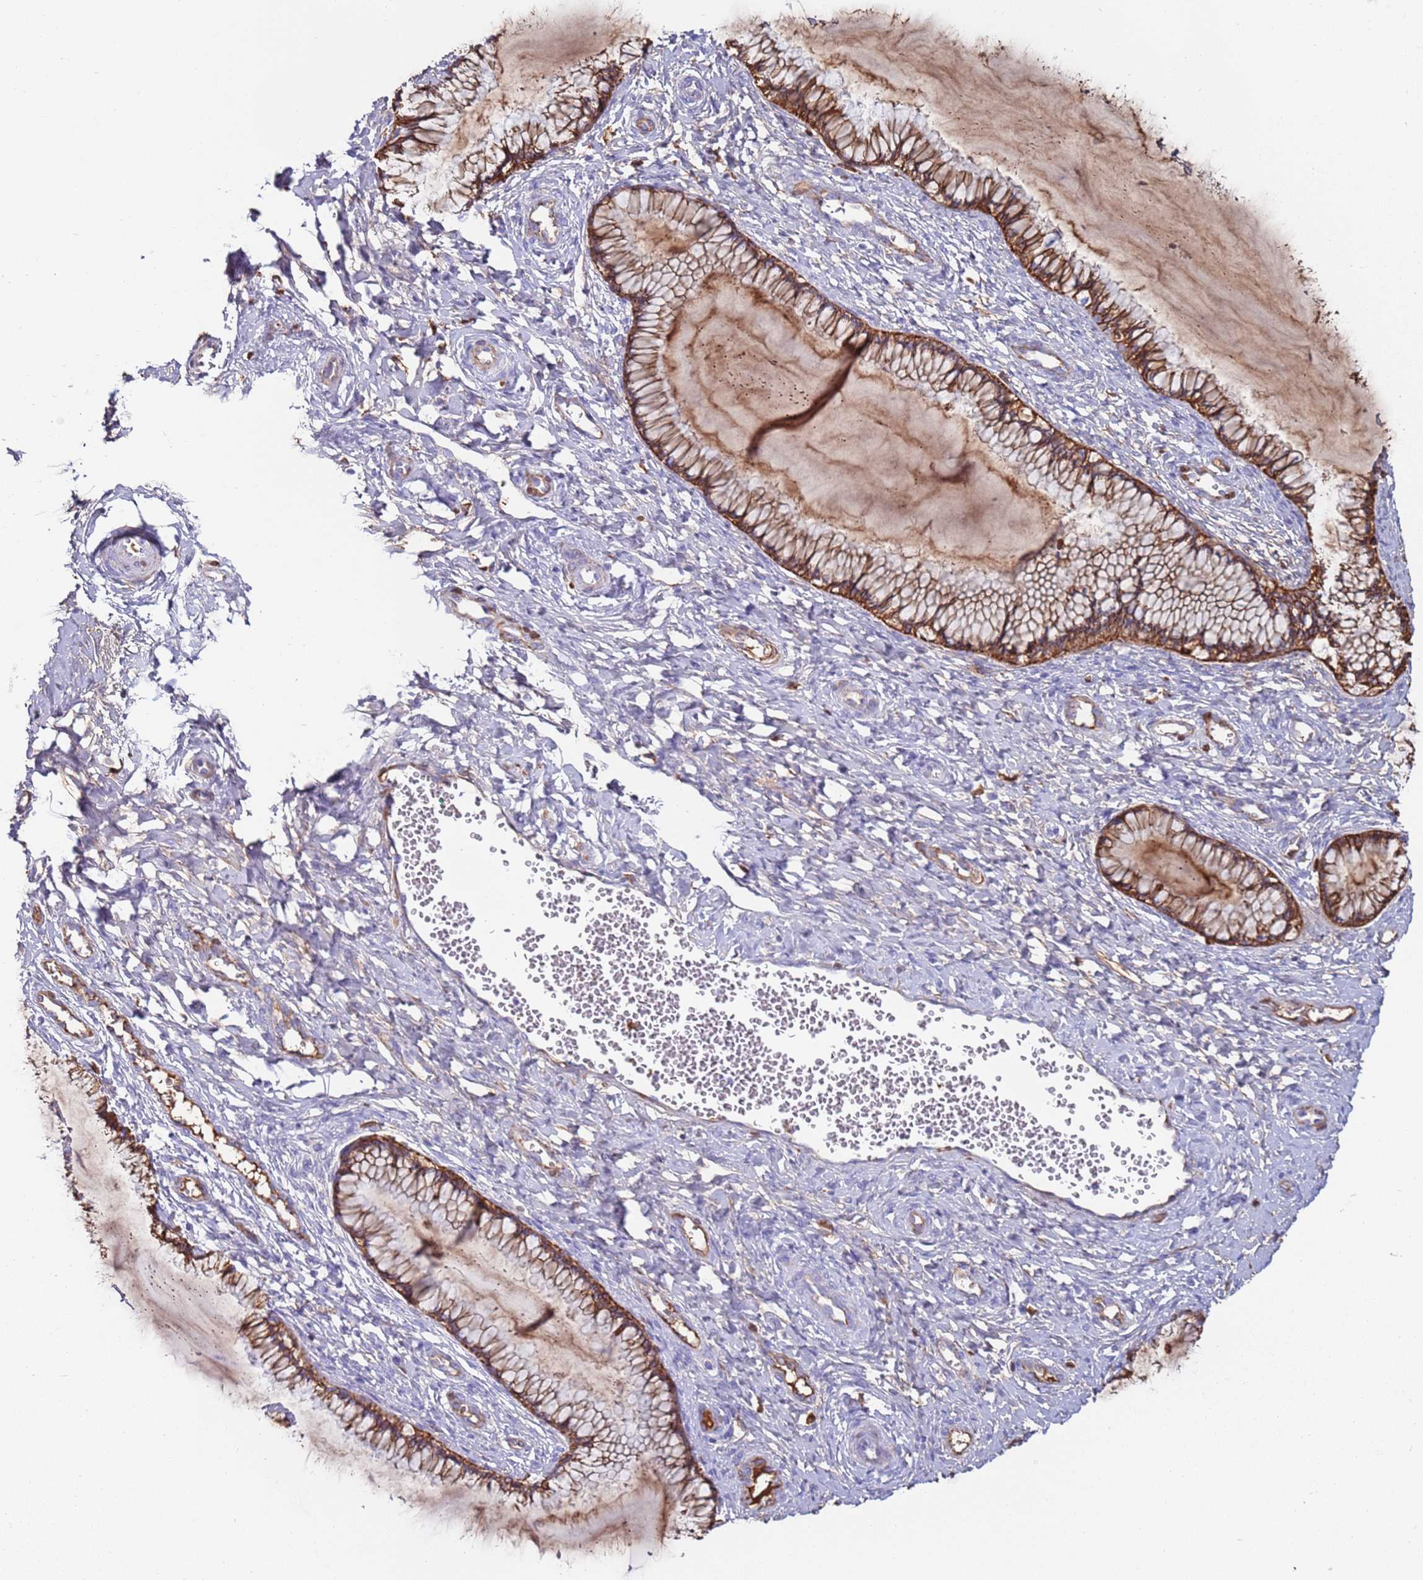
{"staining": {"intensity": "moderate", "quantity": ">75%", "location": "cytoplasmic/membranous"}, "tissue": "cervix", "cell_type": "Glandular cells", "image_type": "normal", "snomed": [{"axis": "morphology", "description": "Normal tissue, NOS"}, {"axis": "morphology", "description": "Adenocarcinoma, NOS"}, {"axis": "topography", "description": "Cervix"}], "caption": "This photomicrograph demonstrates normal cervix stained with immunohistochemistry to label a protein in brown. The cytoplasmic/membranous of glandular cells show moderate positivity for the protein. Nuclei are counter-stained blue.", "gene": "CYSLTR2", "patient": {"sex": "female", "age": 29}}